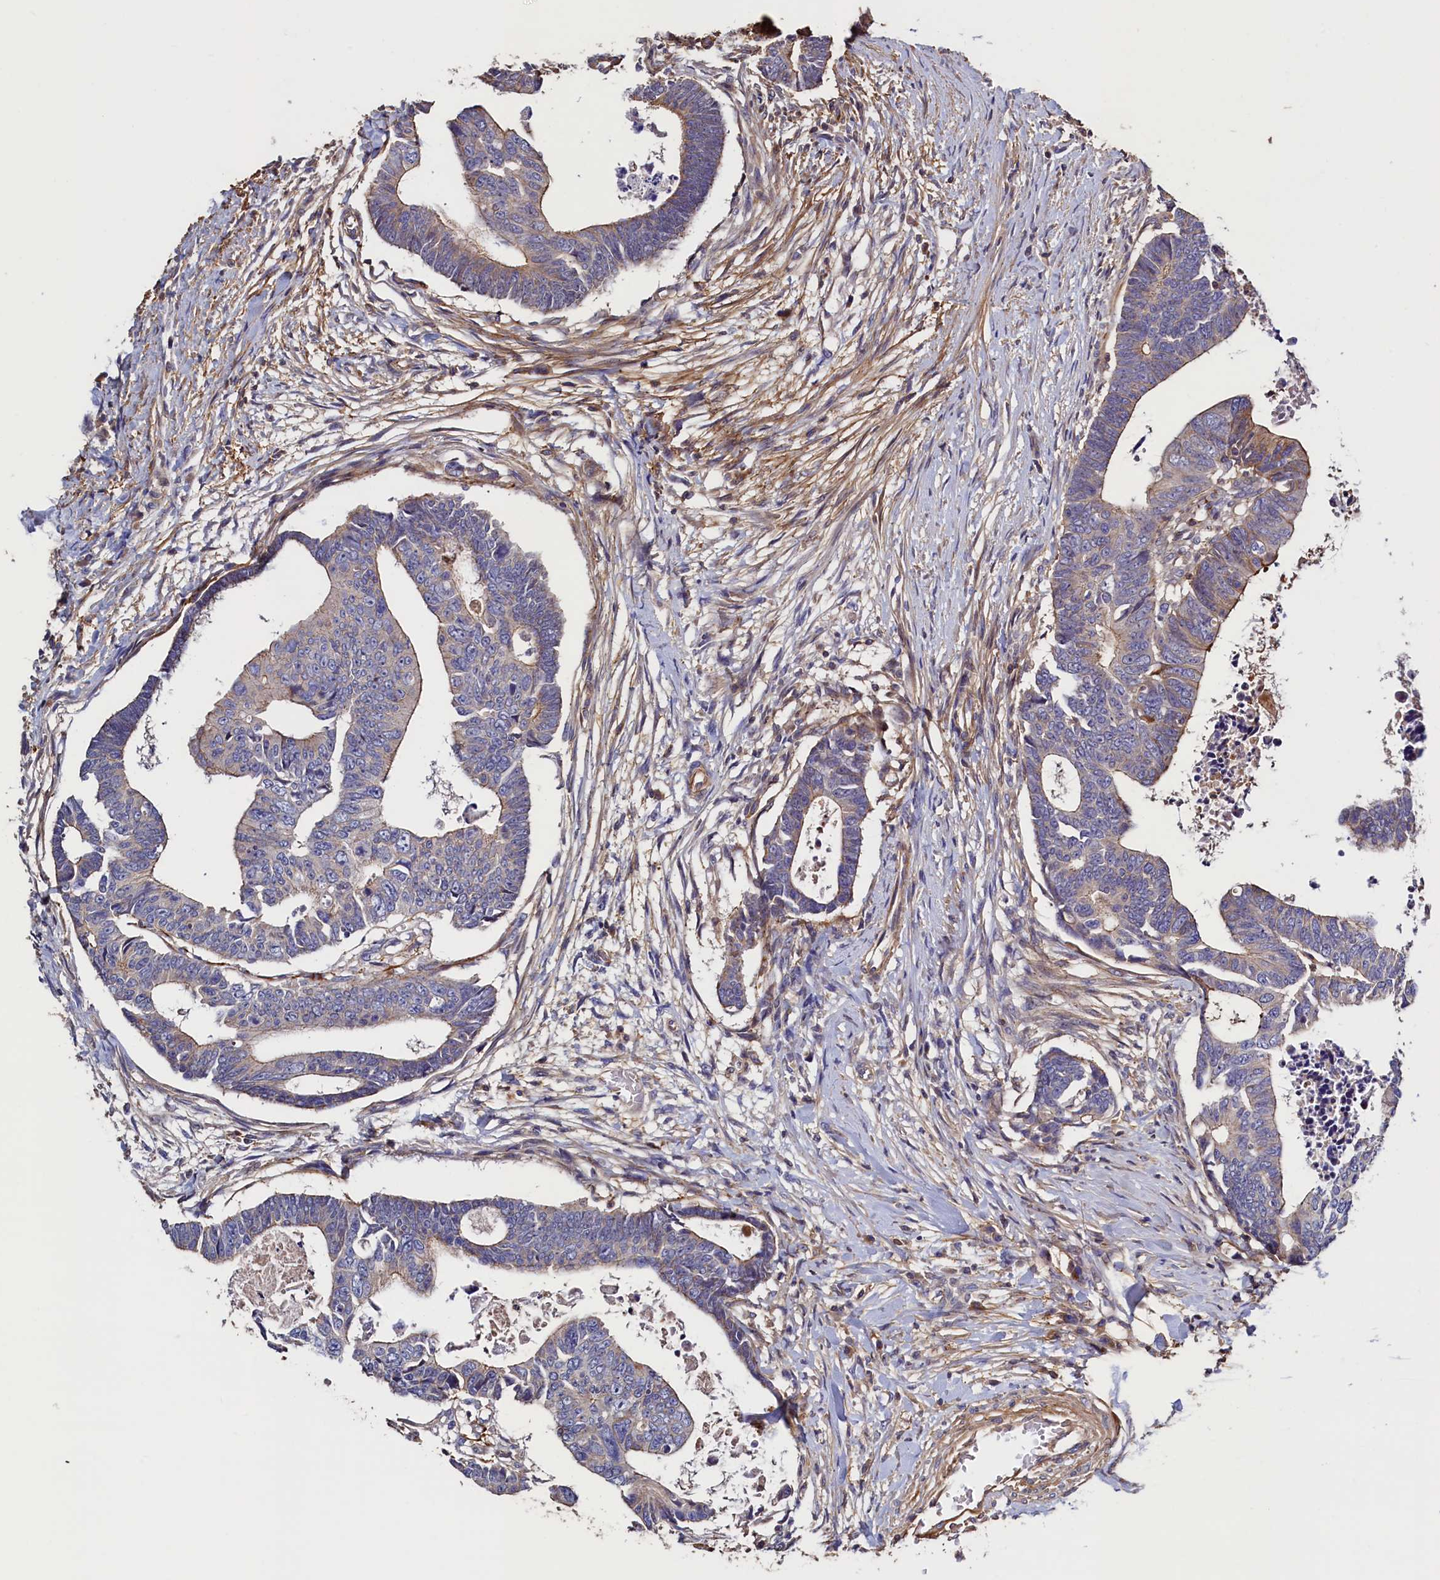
{"staining": {"intensity": "weak", "quantity": "25%-75%", "location": "cytoplasmic/membranous"}, "tissue": "colorectal cancer", "cell_type": "Tumor cells", "image_type": "cancer", "snomed": [{"axis": "morphology", "description": "Adenocarcinoma, NOS"}, {"axis": "topography", "description": "Rectum"}], "caption": "Human colorectal adenocarcinoma stained for a protein (brown) exhibits weak cytoplasmic/membranous positive expression in about 25%-75% of tumor cells.", "gene": "DUOXA1", "patient": {"sex": "female", "age": 65}}